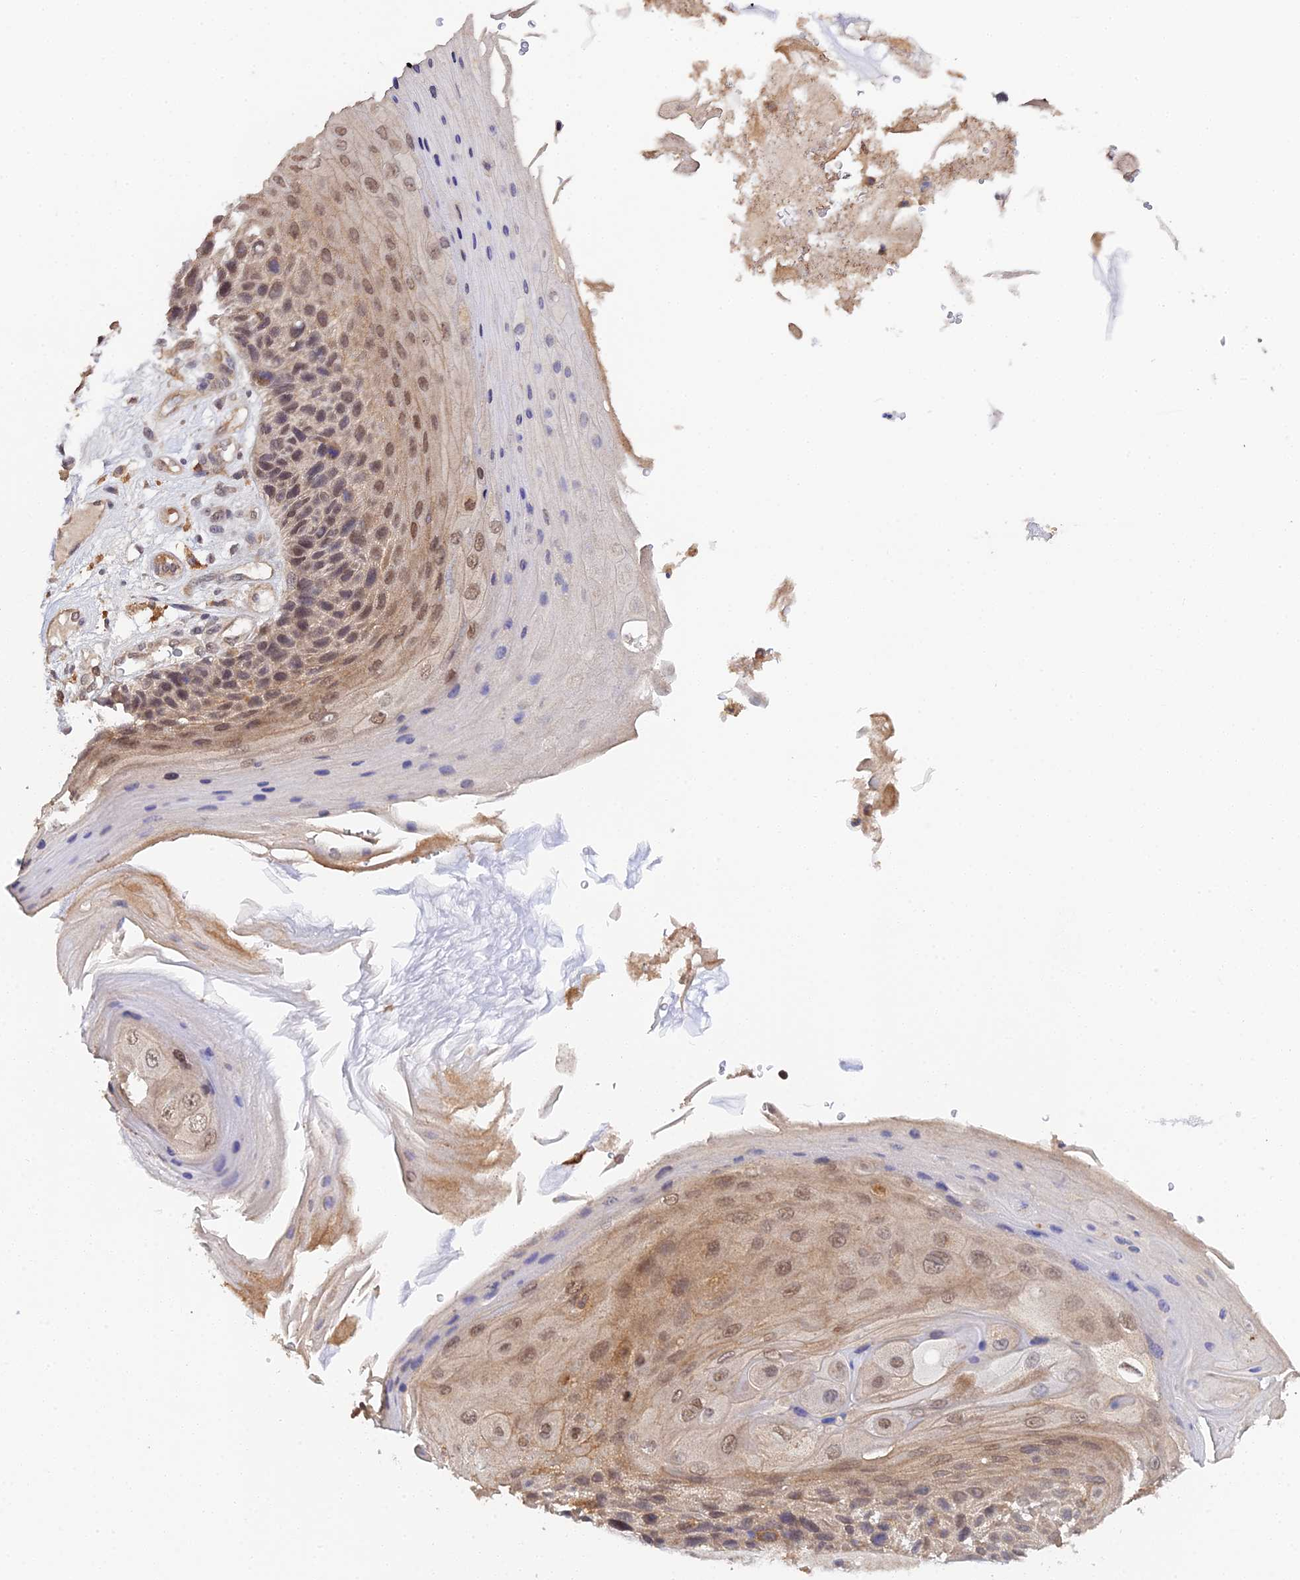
{"staining": {"intensity": "moderate", "quantity": "25%-75%", "location": "cytoplasmic/membranous,nuclear"}, "tissue": "skin cancer", "cell_type": "Tumor cells", "image_type": "cancer", "snomed": [{"axis": "morphology", "description": "Squamous cell carcinoma, NOS"}, {"axis": "topography", "description": "Skin"}], "caption": "An image of human skin cancer (squamous cell carcinoma) stained for a protein exhibits moderate cytoplasmic/membranous and nuclear brown staining in tumor cells.", "gene": "TPRX1", "patient": {"sex": "female", "age": 88}}